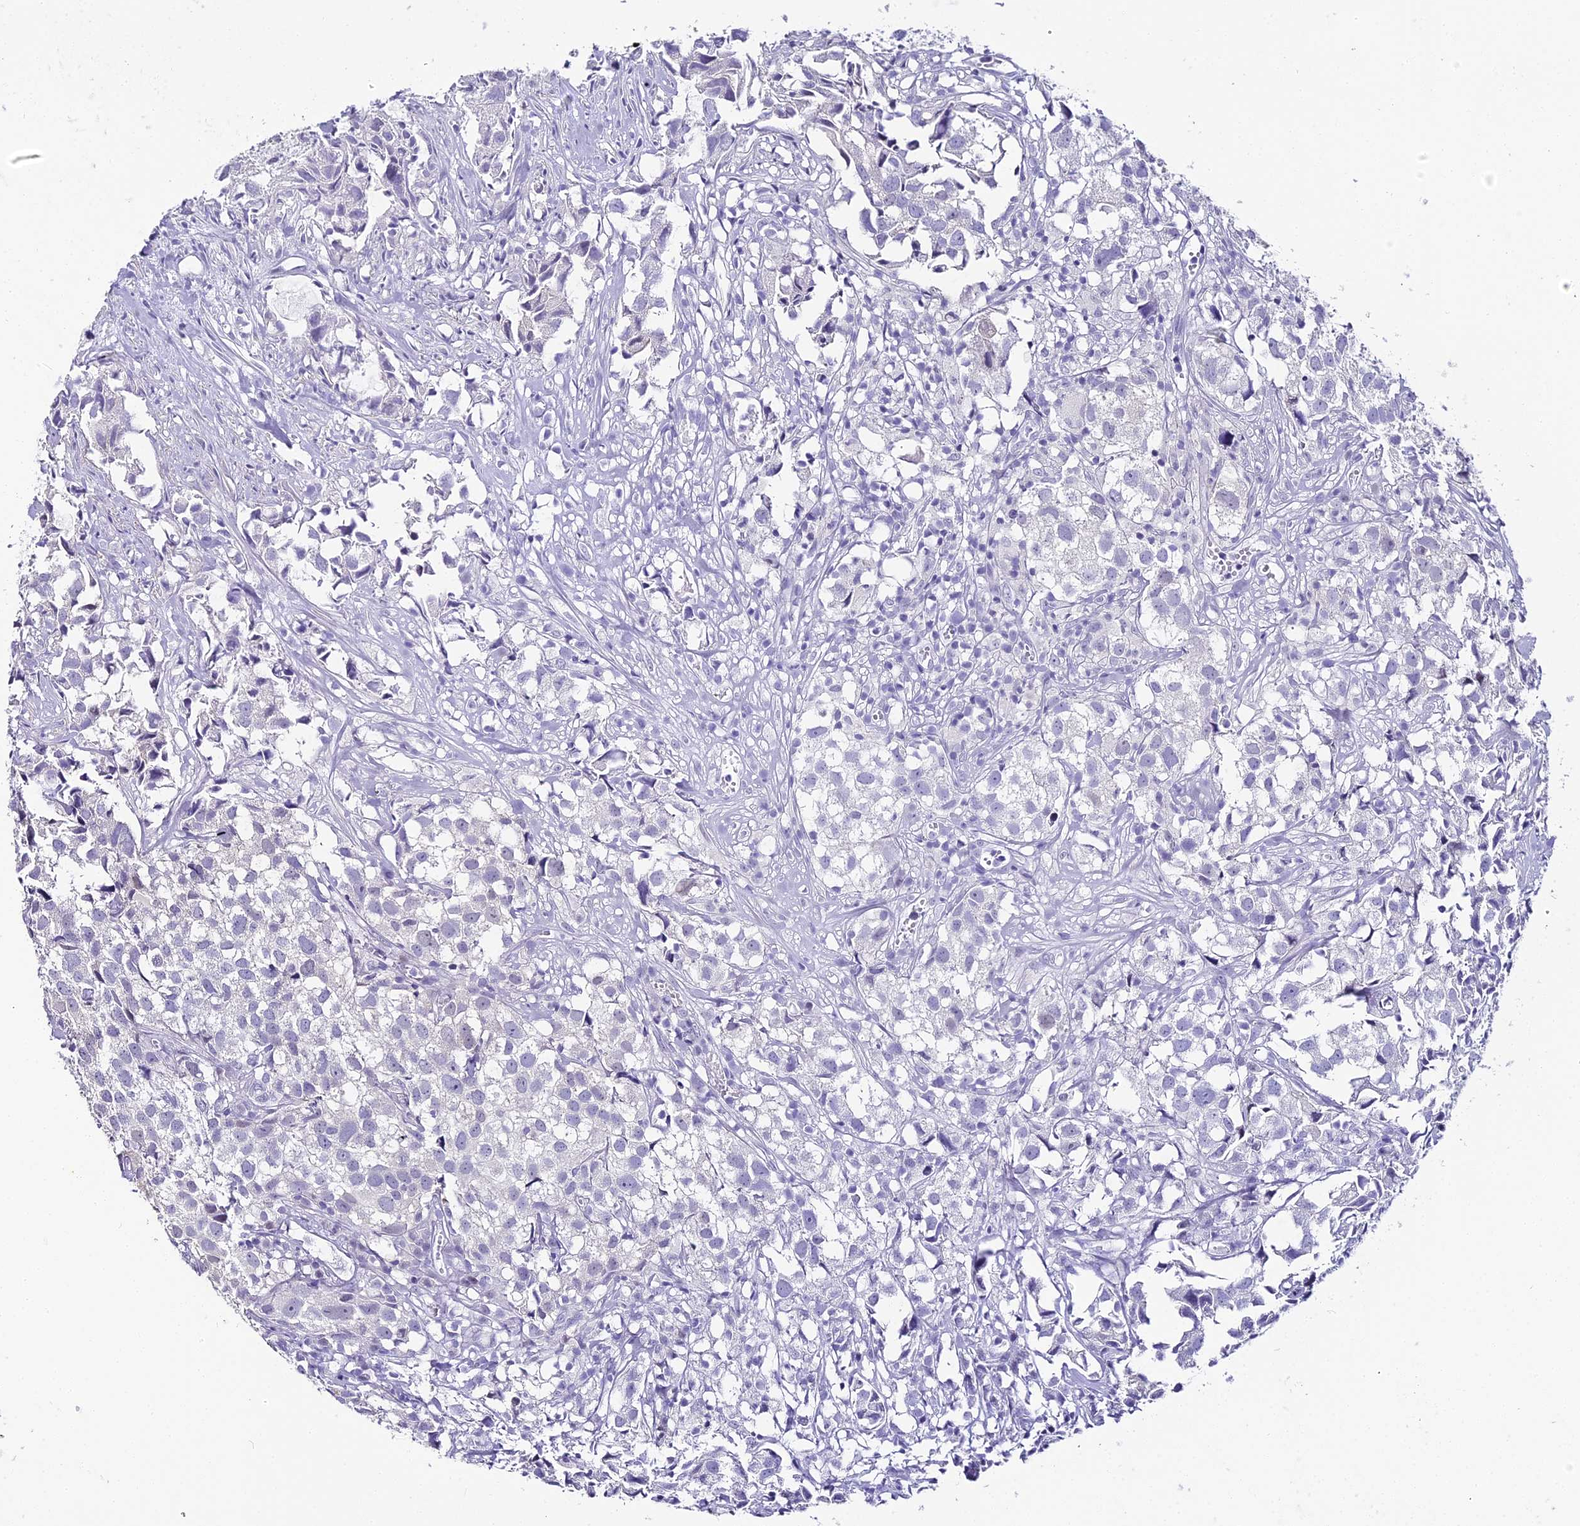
{"staining": {"intensity": "negative", "quantity": "none", "location": "none"}, "tissue": "urothelial cancer", "cell_type": "Tumor cells", "image_type": "cancer", "snomed": [{"axis": "morphology", "description": "Urothelial carcinoma, High grade"}, {"axis": "topography", "description": "Urinary bladder"}], "caption": "Photomicrograph shows no protein positivity in tumor cells of urothelial carcinoma (high-grade) tissue. (Brightfield microscopy of DAB immunohistochemistry at high magnification).", "gene": "ABHD14A-ACY1", "patient": {"sex": "female", "age": 75}}